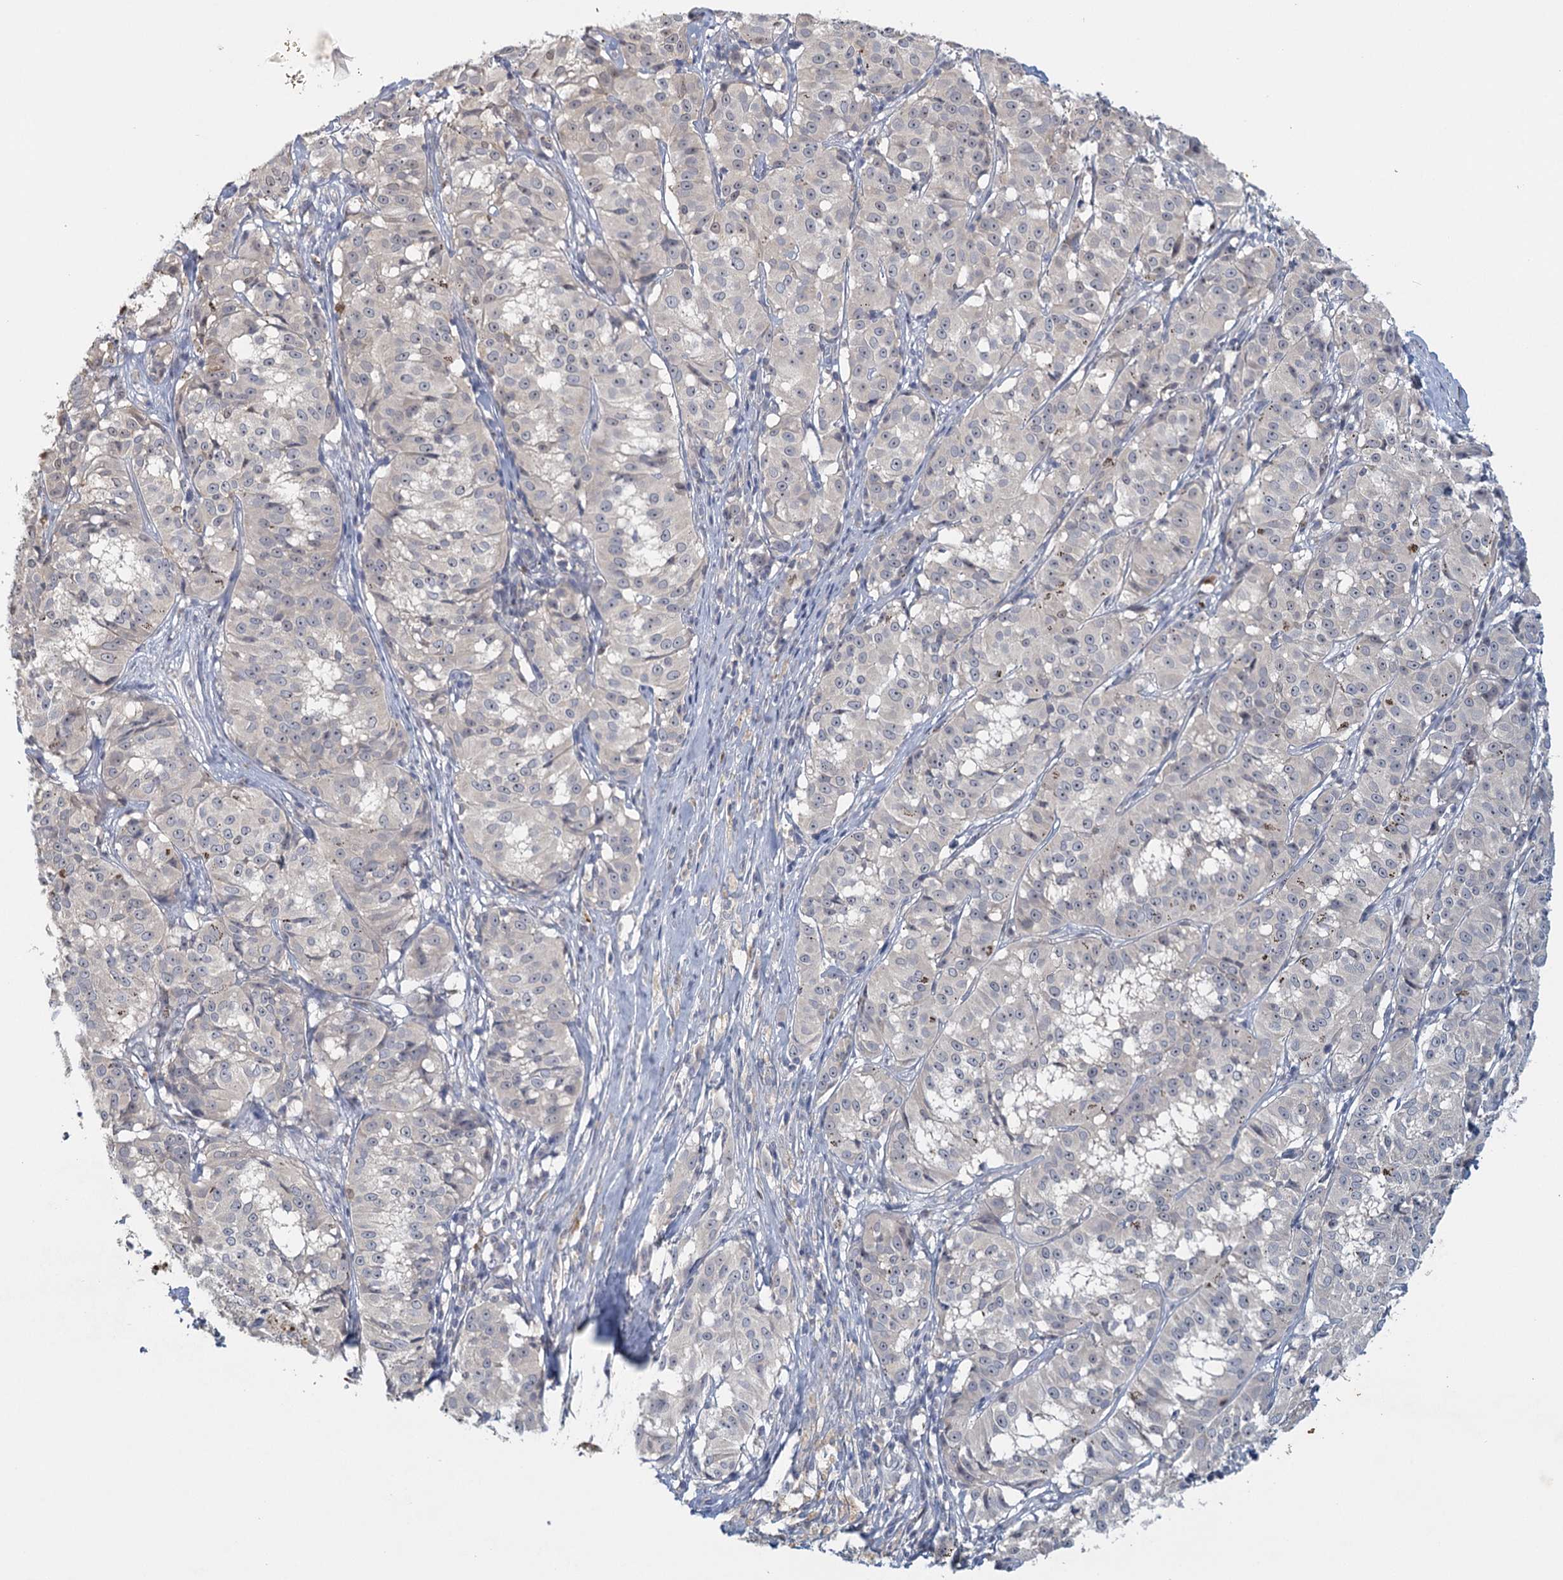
{"staining": {"intensity": "negative", "quantity": "none", "location": "none"}, "tissue": "melanoma", "cell_type": "Tumor cells", "image_type": "cancer", "snomed": [{"axis": "morphology", "description": "Malignant melanoma, NOS"}, {"axis": "topography", "description": "Skin"}], "caption": "Malignant melanoma was stained to show a protein in brown. There is no significant positivity in tumor cells.", "gene": "MYO7B", "patient": {"sex": "female", "age": 72}}